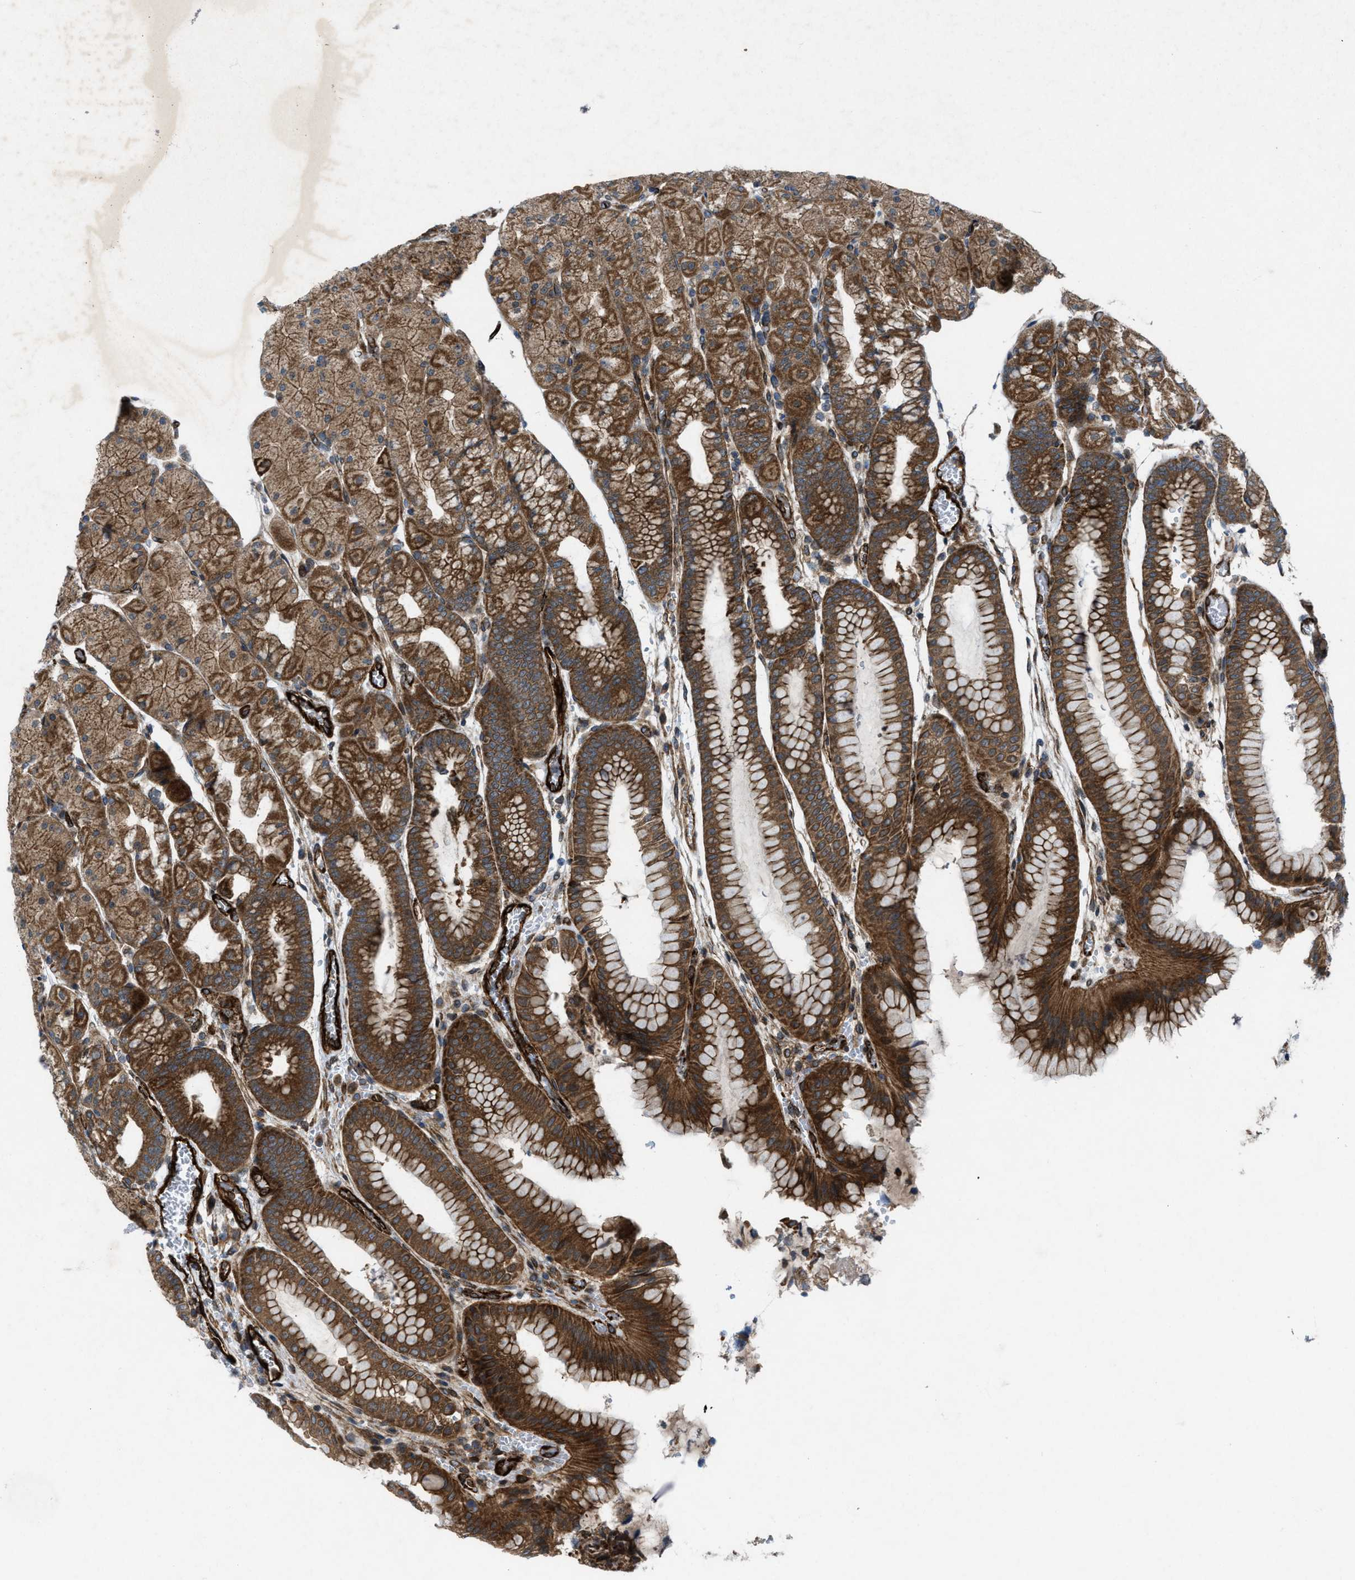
{"staining": {"intensity": "moderate", "quantity": ">75%", "location": "cytoplasmic/membranous"}, "tissue": "stomach", "cell_type": "Glandular cells", "image_type": "normal", "snomed": [{"axis": "morphology", "description": "Normal tissue, NOS"}, {"axis": "morphology", "description": "Carcinoid, malignant, NOS"}, {"axis": "topography", "description": "Stomach, upper"}], "caption": "A histopathology image of human stomach stained for a protein reveals moderate cytoplasmic/membranous brown staining in glandular cells. (Stains: DAB in brown, nuclei in blue, Microscopy: brightfield microscopy at high magnification).", "gene": "URGCP", "patient": {"sex": "male", "age": 39}}